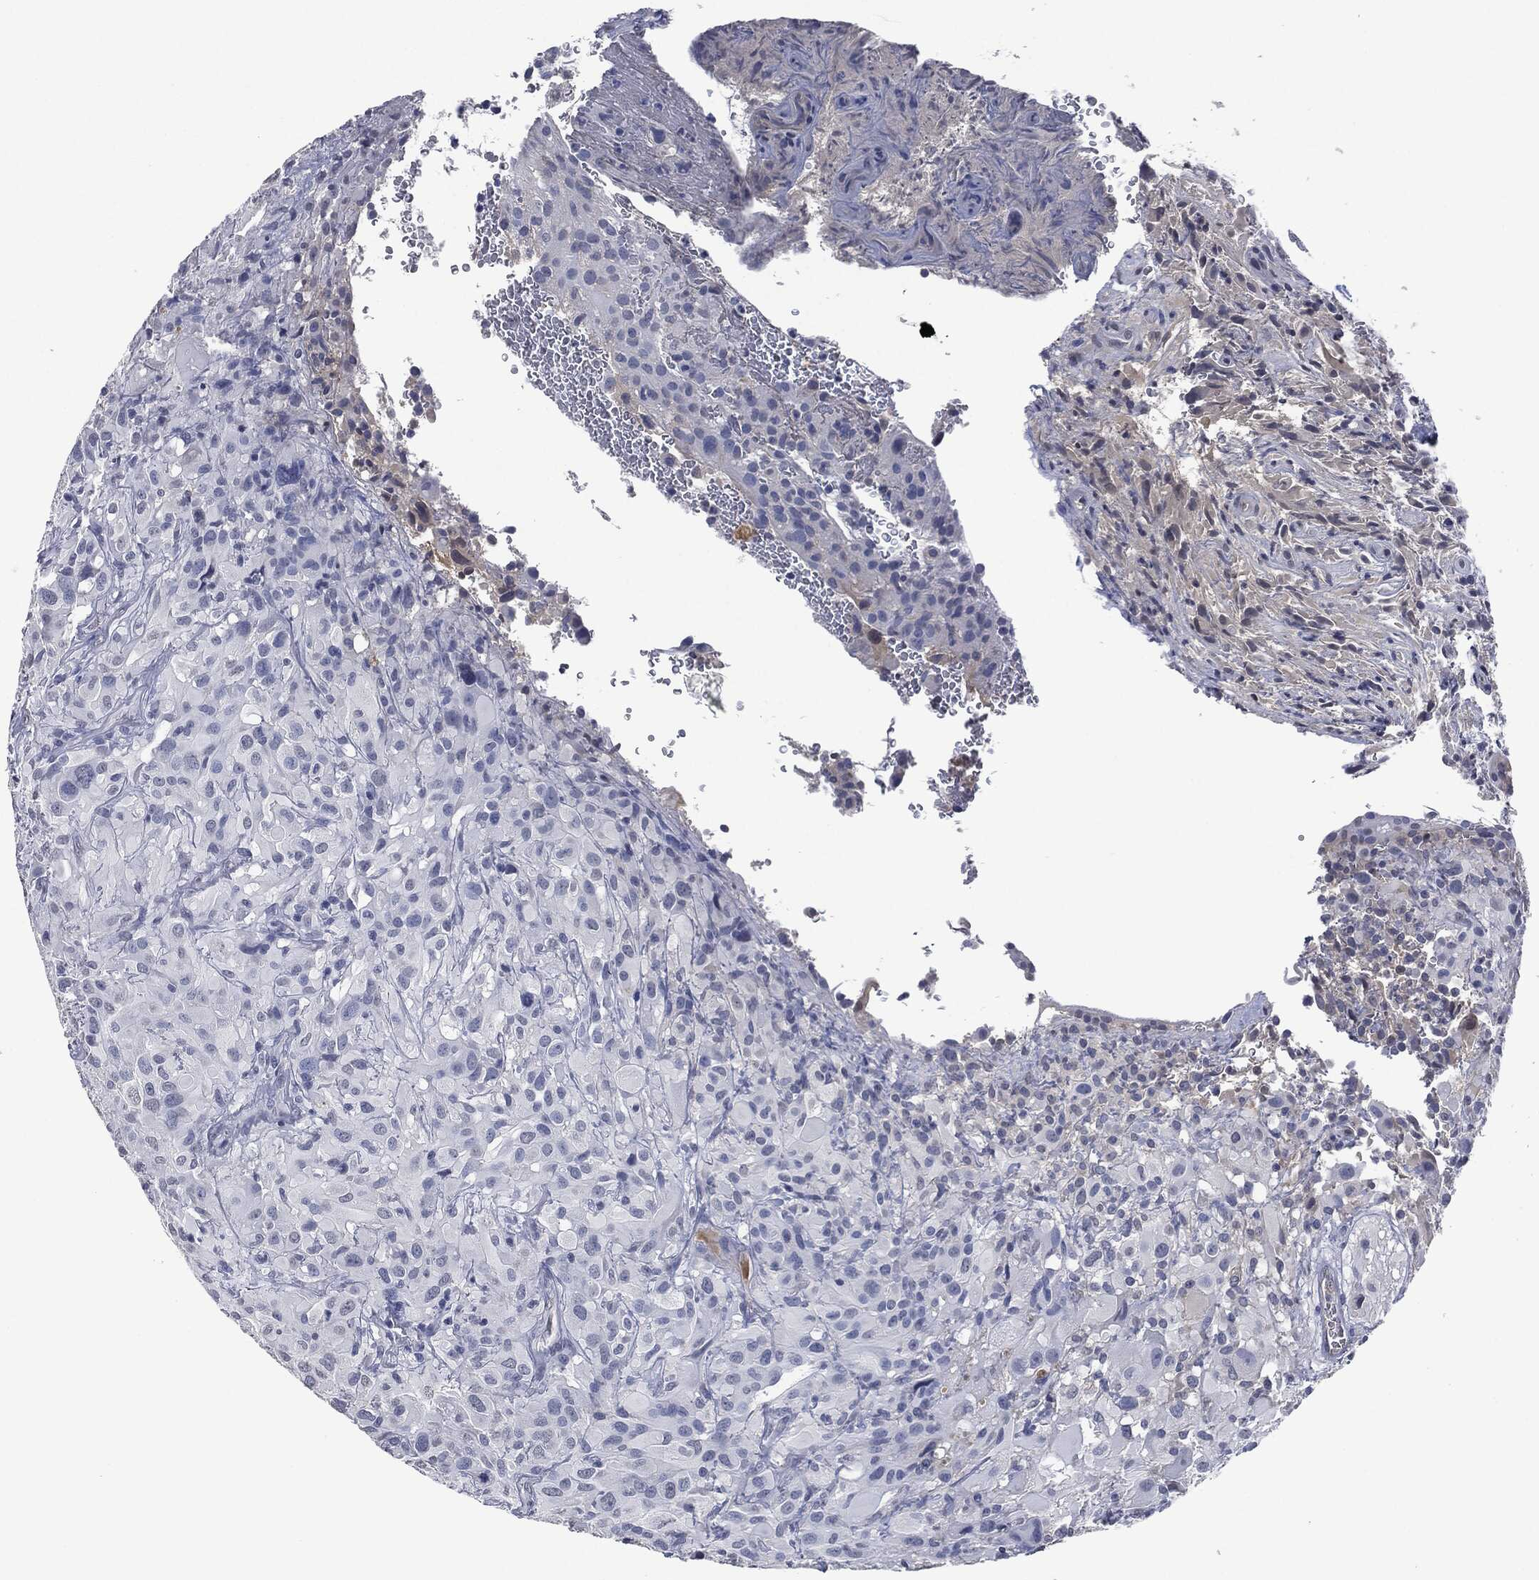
{"staining": {"intensity": "negative", "quantity": "none", "location": "none"}, "tissue": "glioma", "cell_type": "Tumor cells", "image_type": "cancer", "snomed": [{"axis": "morphology", "description": "Glioma, malignant, High grade"}, {"axis": "topography", "description": "Cerebral cortex"}], "caption": "The histopathology image displays no staining of tumor cells in glioma. (Brightfield microscopy of DAB (3,3'-diaminobenzidine) immunohistochemistry (IHC) at high magnification).", "gene": "SIGLEC7", "patient": {"sex": "male", "age": 35}}